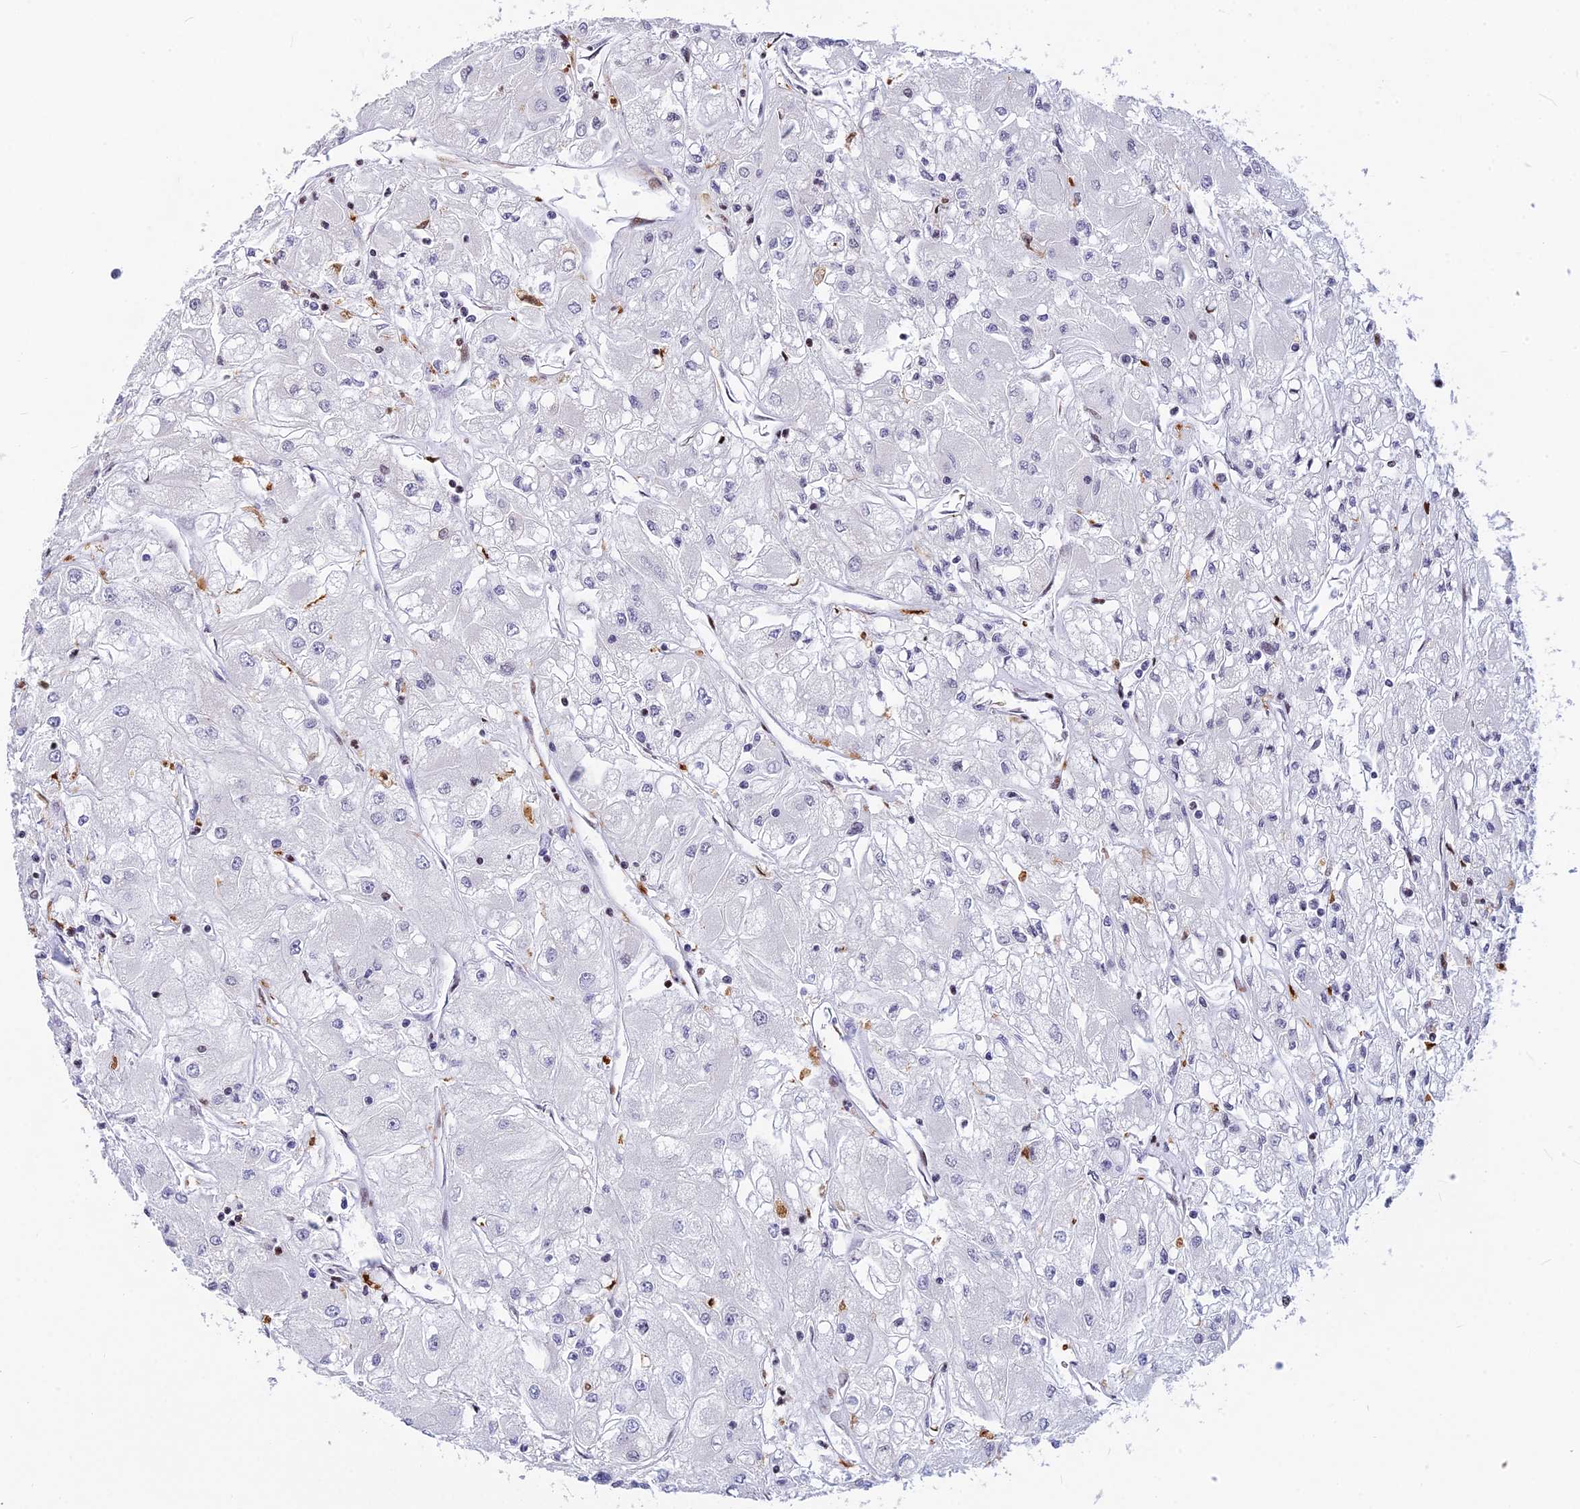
{"staining": {"intensity": "negative", "quantity": "none", "location": "none"}, "tissue": "renal cancer", "cell_type": "Tumor cells", "image_type": "cancer", "snomed": [{"axis": "morphology", "description": "Adenocarcinoma, NOS"}, {"axis": "topography", "description": "Kidney"}], "caption": "IHC micrograph of neoplastic tissue: human renal cancer (adenocarcinoma) stained with DAB (3,3'-diaminobenzidine) exhibits no significant protein staining in tumor cells. (DAB (3,3'-diaminobenzidine) immunohistochemistry, high magnification).", "gene": "PRPS1", "patient": {"sex": "male", "age": 80}}